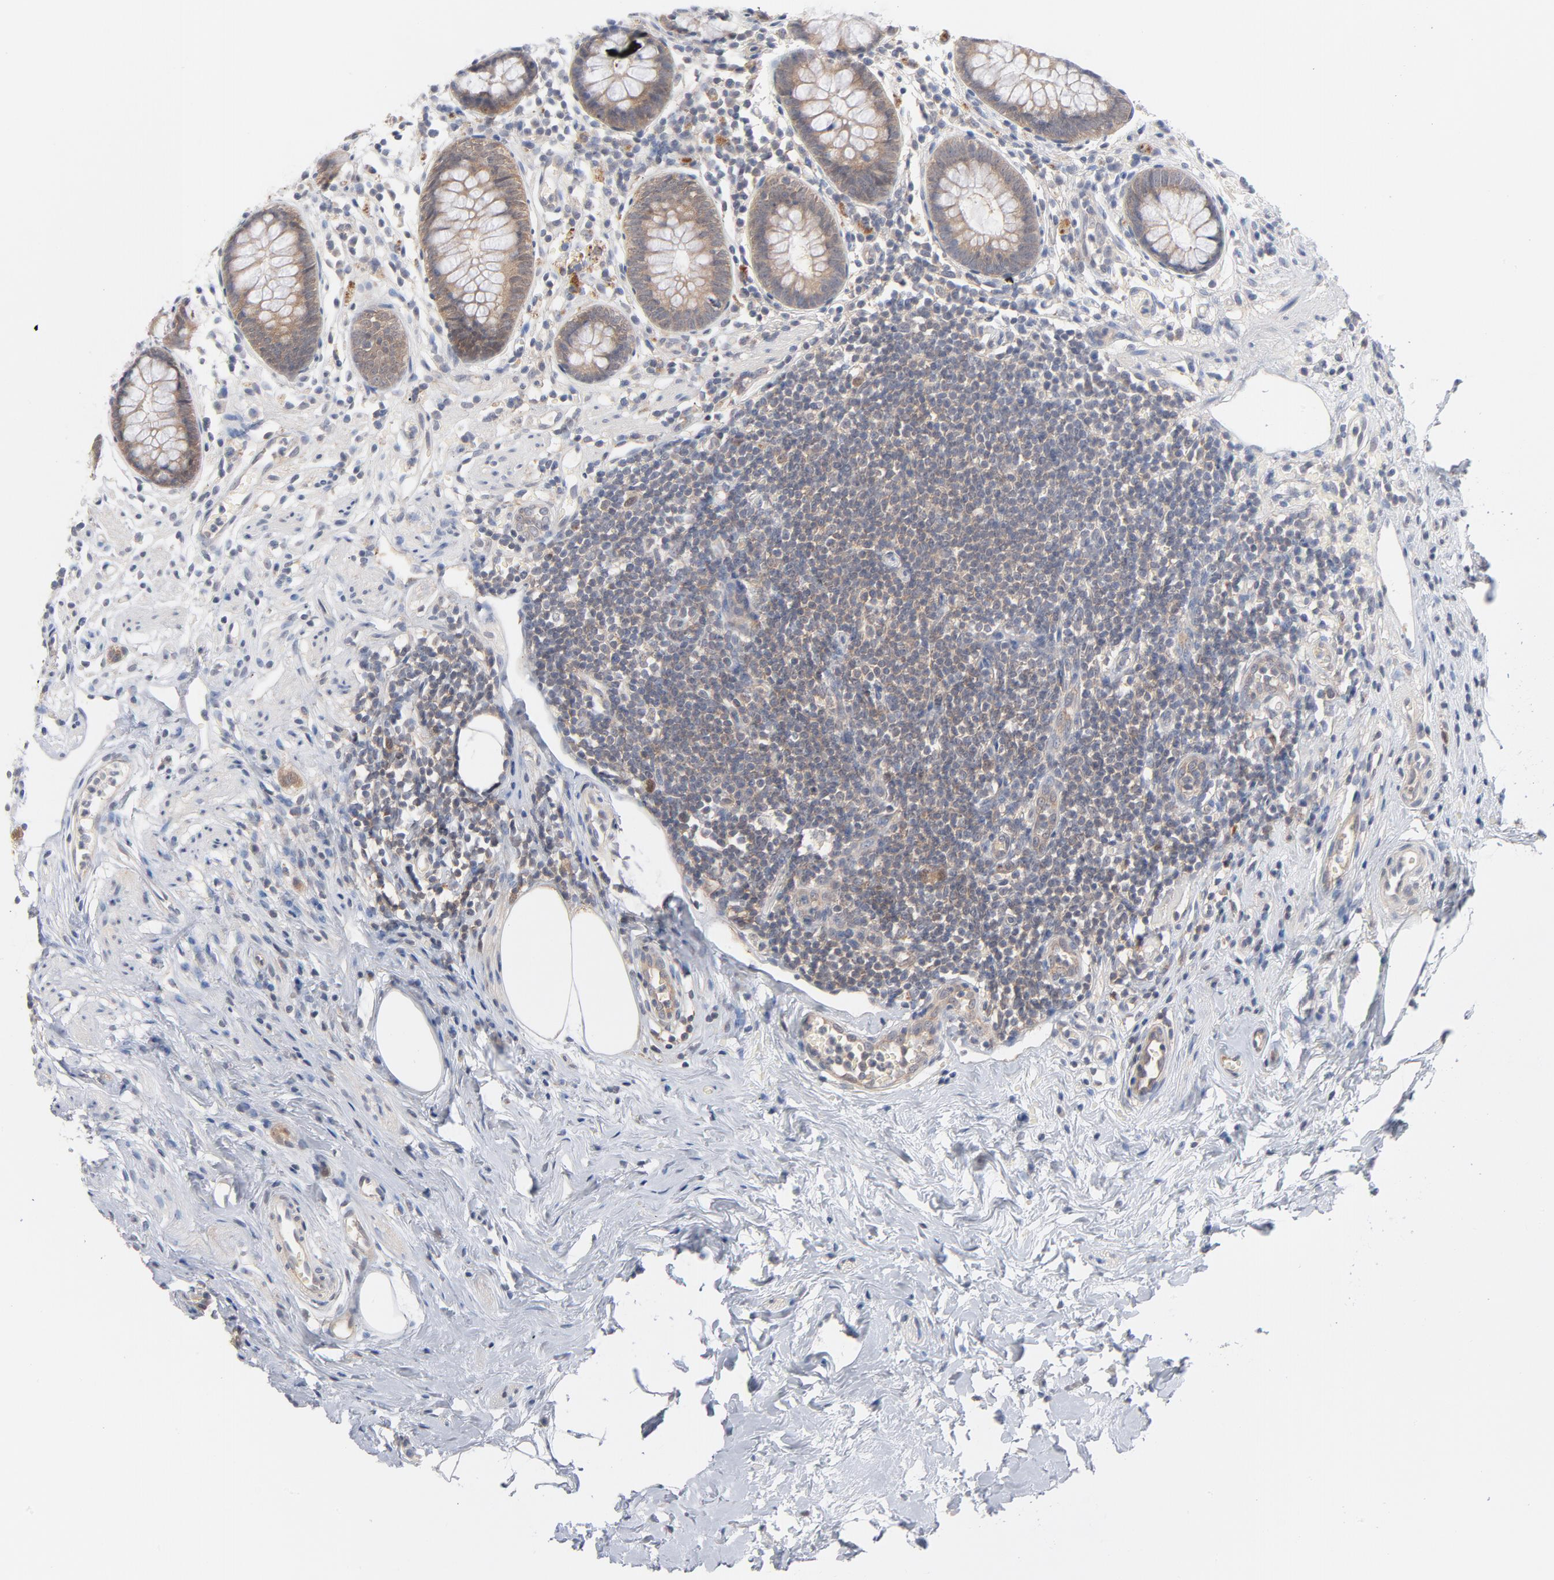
{"staining": {"intensity": "weak", "quantity": "25%-75%", "location": "cytoplasmic/membranous"}, "tissue": "appendix", "cell_type": "Glandular cells", "image_type": "normal", "snomed": [{"axis": "morphology", "description": "Normal tissue, NOS"}, {"axis": "topography", "description": "Appendix"}], "caption": "High-power microscopy captured an immunohistochemistry (IHC) image of unremarkable appendix, revealing weak cytoplasmic/membranous expression in approximately 25%-75% of glandular cells.", "gene": "UBL4A", "patient": {"sex": "male", "age": 38}}